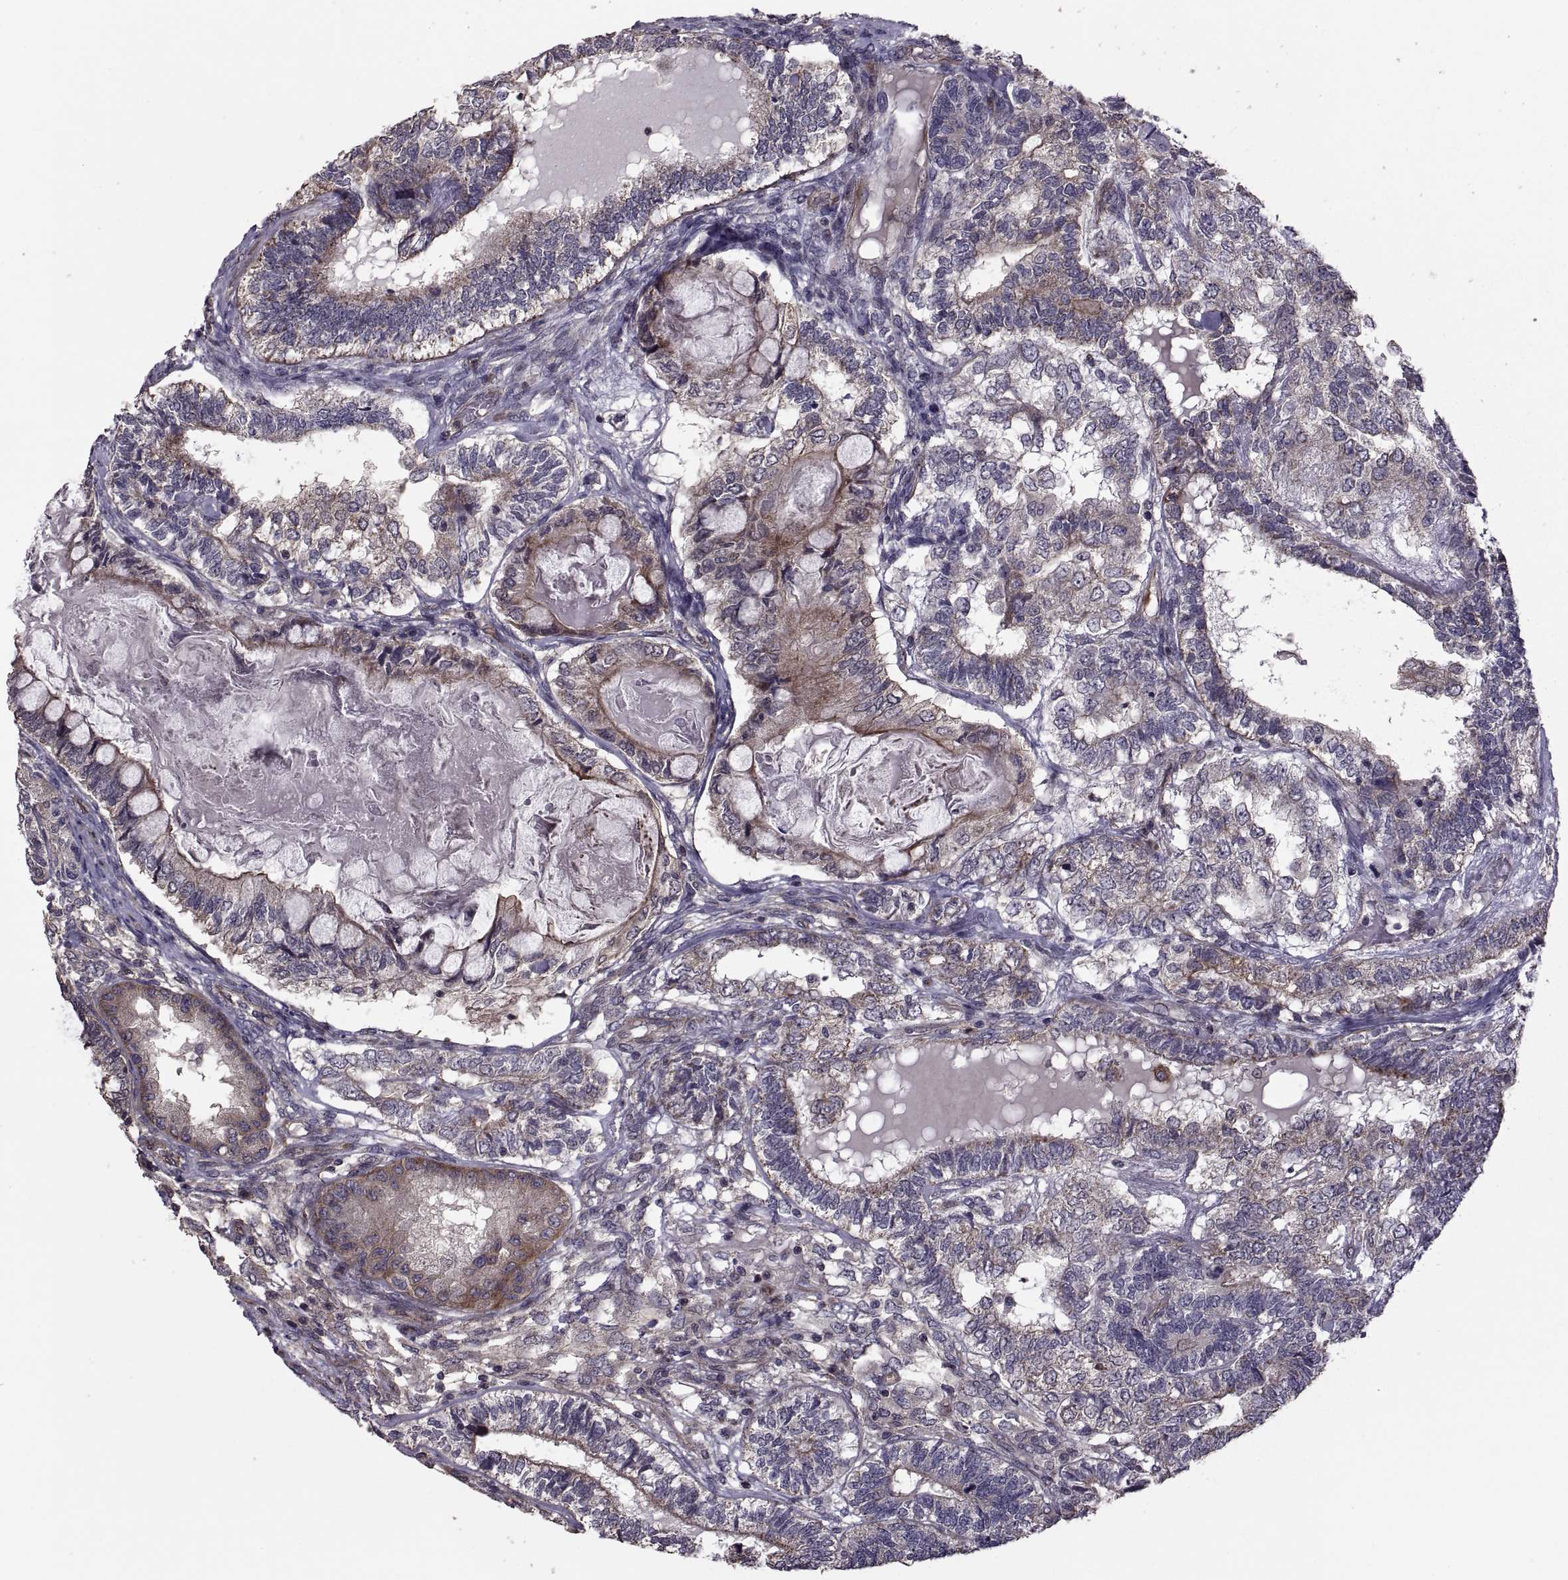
{"staining": {"intensity": "moderate", "quantity": "25%-75%", "location": "cytoplasmic/membranous"}, "tissue": "testis cancer", "cell_type": "Tumor cells", "image_type": "cancer", "snomed": [{"axis": "morphology", "description": "Seminoma, NOS"}, {"axis": "morphology", "description": "Carcinoma, Embryonal, NOS"}, {"axis": "topography", "description": "Testis"}], "caption": "The immunohistochemical stain shows moderate cytoplasmic/membranous positivity in tumor cells of seminoma (testis) tissue.", "gene": "PMM2", "patient": {"sex": "male", "age": 41}}